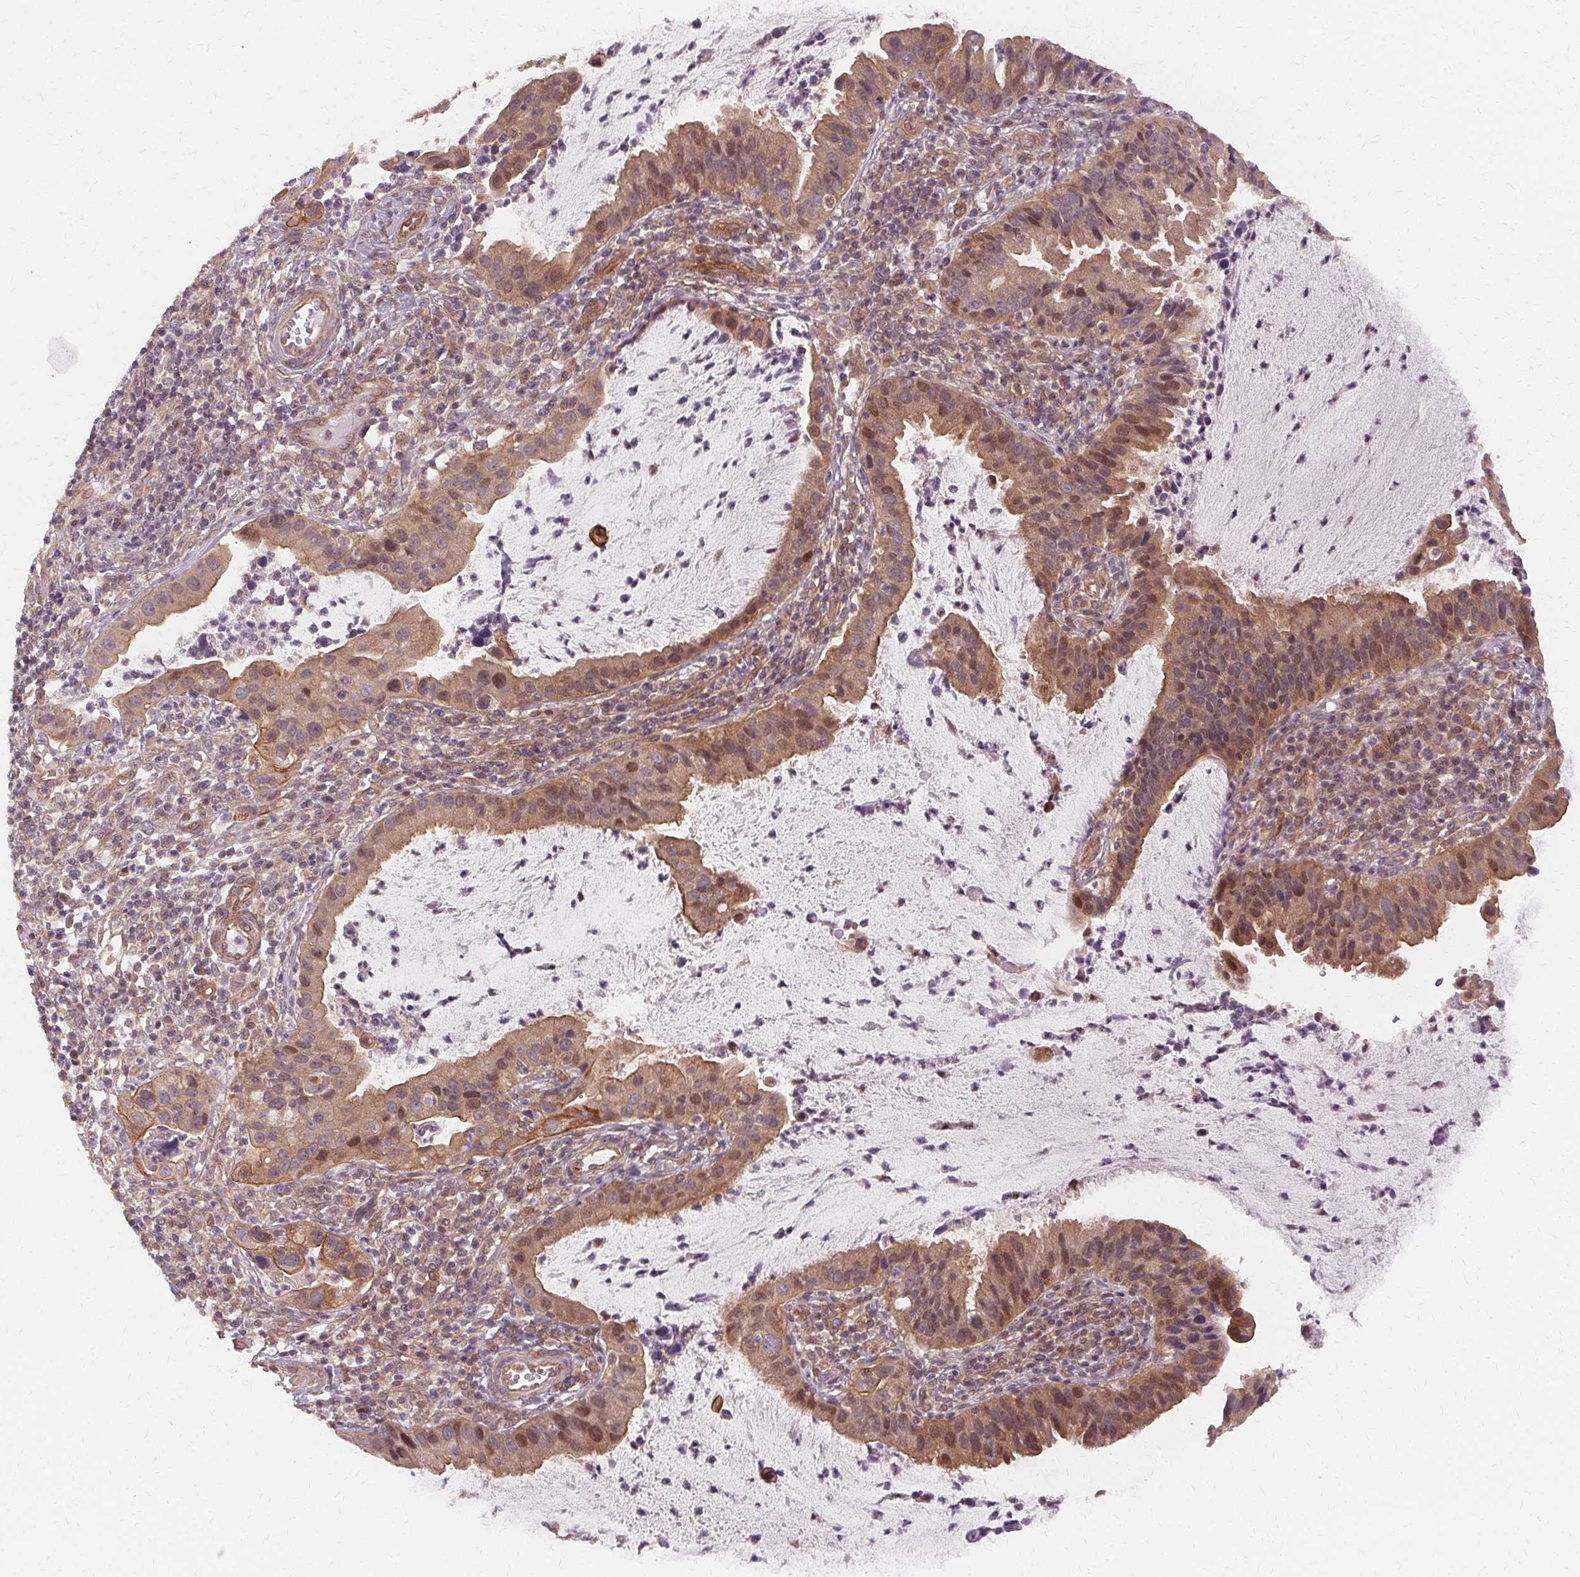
{"staining": {"intensity": "moderate", "quantity": ">75%", "location": "cytoplasmic/membranous"}, "tissue": "cervical cancer", "cell_type": "Tumor cells", "image_type": "cancer", "snomed": [{"axis": "morphology", "description": "Adenocarcinoma, NOS"}, {"axis": "topography", "description": "Cervix"}], "caption": "Tumor cells display moderate cytoplasmic/membranous positivity in about >75% of cells in cervical cancer (adenocarcinoma).", "gene": "USP8", "patient": {"sex": "female", "age": 34}}